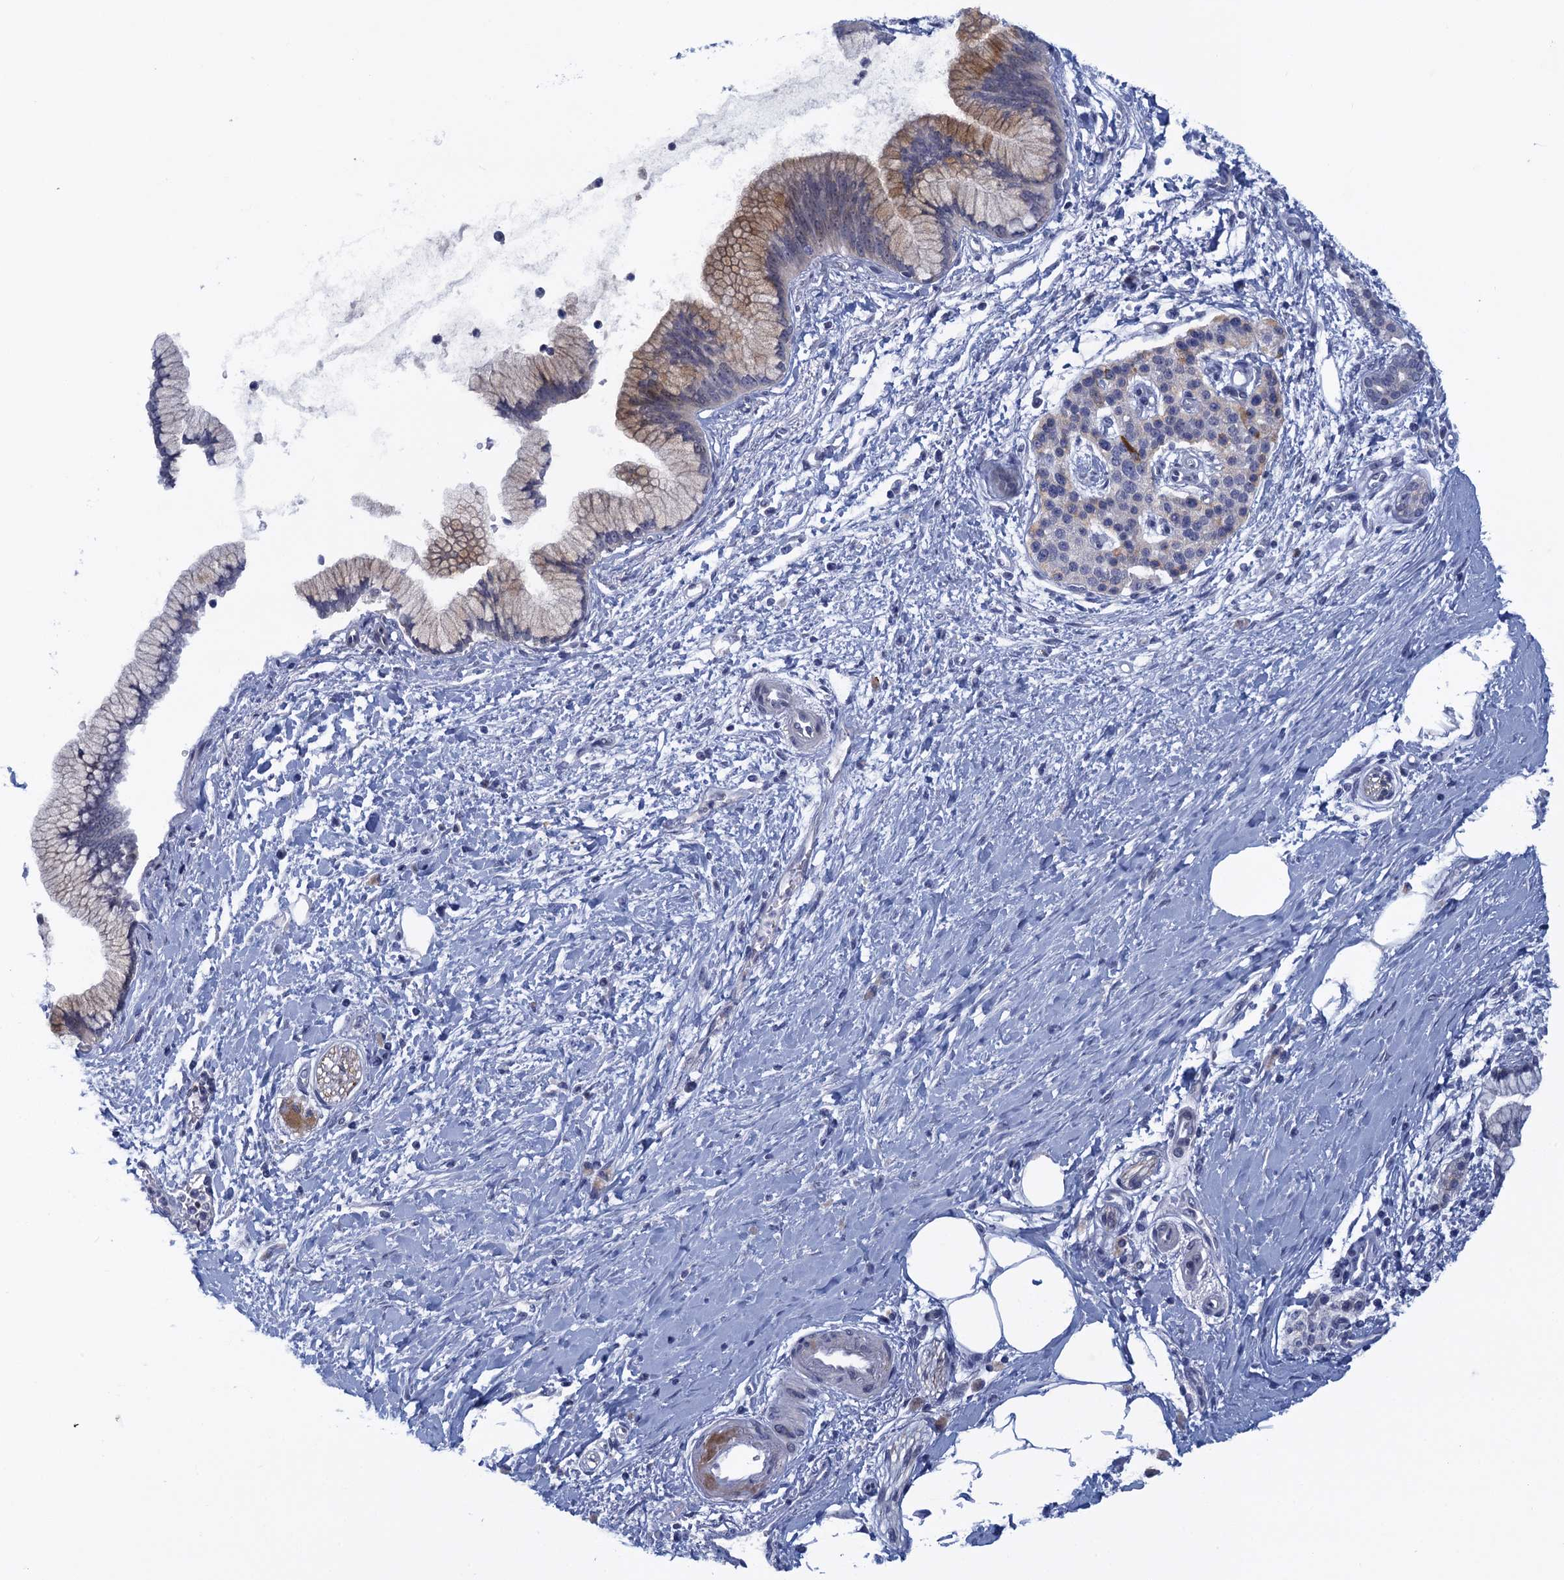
{"staining": {"intensity": "moderate", "quantity": "<25%", "location": "cytoplasmic/membranous"}, "tissue": "pancreatic cancer", "cell_type": "Tumor cells", "image_type": "cancer", "snomed": [{"axis": "morphology", "description": "Adenocarcinoma, NOS"}, {"axis": "topography", "description": "Pancreas"}], "caption": "Human adenocarcinoma (pancreatic) stained with a protein marker reveals moderate staining in tumor cells.", "gene": "SCEL", "patient": {"sex": "male", "age": 58}}